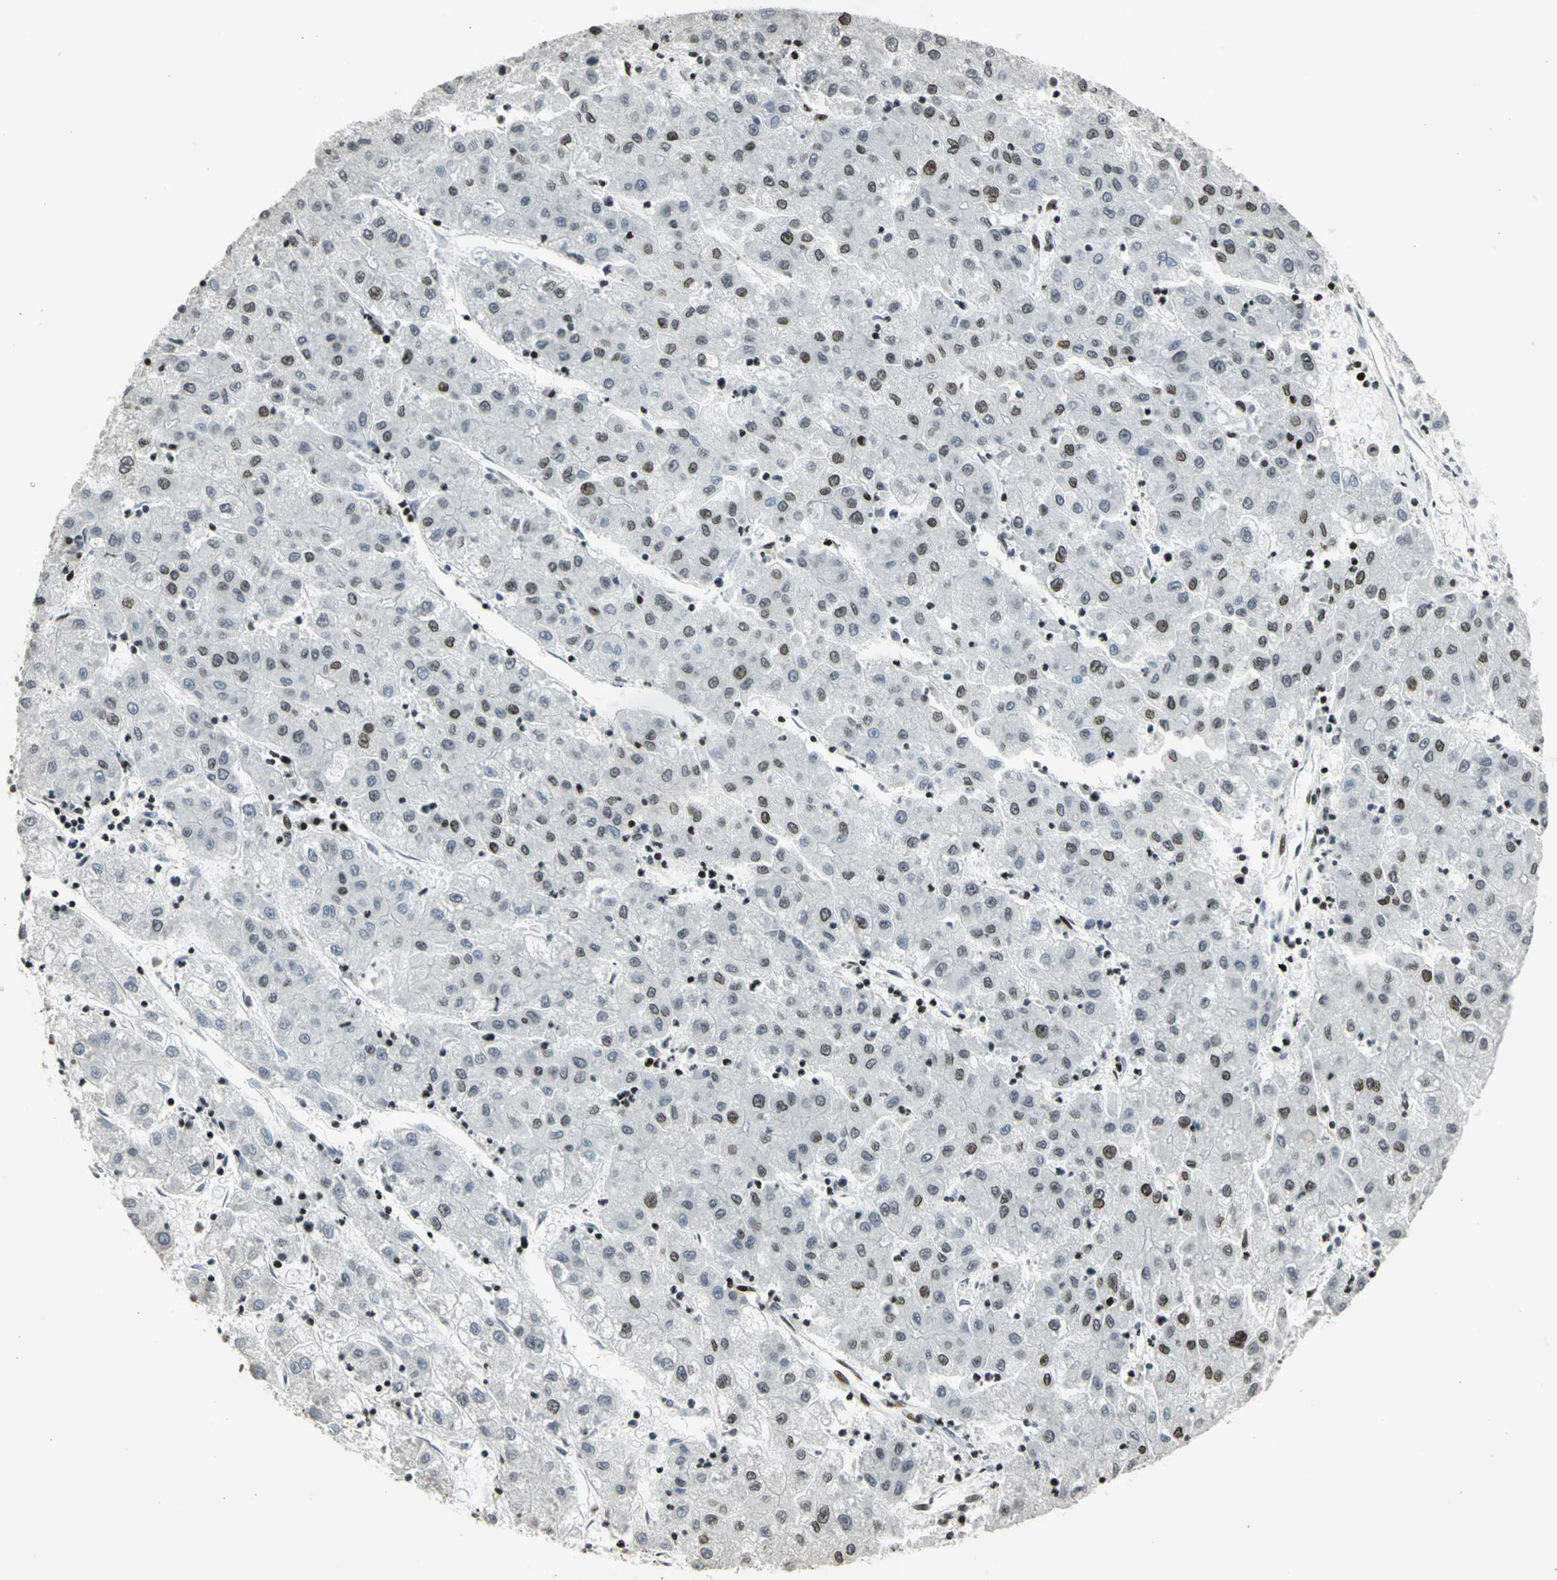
{"staining": {"intensity": "weak", "quantity": "<25%", "location": "nuclear"}, "tissue": "liver cancer", "cell_type": "Tumor cells", "image_type": "cancer", "snomed": [{"axis": "morphology", "description": "Carcinoma, Hepatocellular, NOS"}, {"axis": "topography", "description": "Liver"}], "caption": "Immunohistochemical staining of liver cancer (hepatocellular carcinoma) reveals no significant expression in tumor cells.", "gene": "KDM1A", "patient": {"sex": "male", "age": 72}}